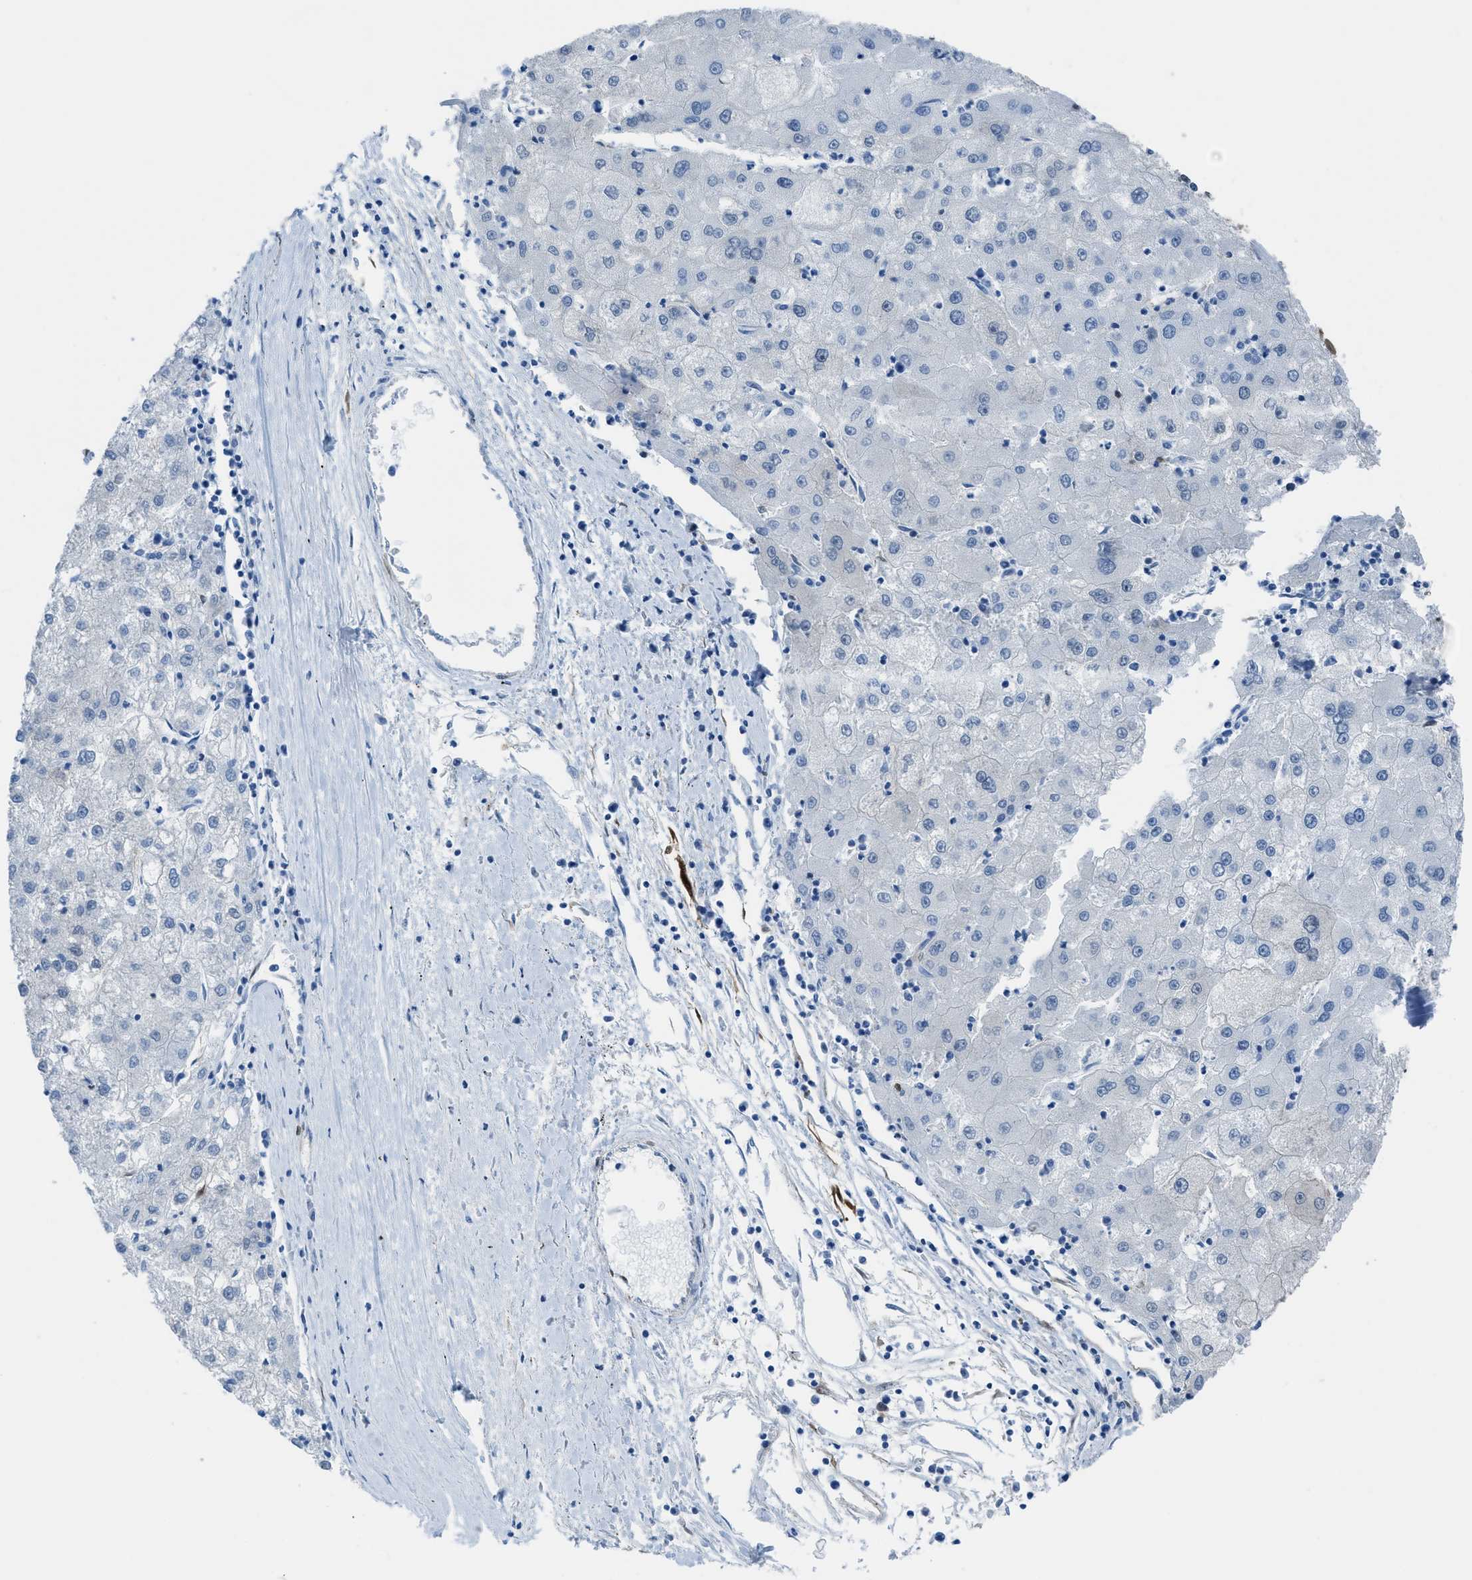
{"staining": {"intensity": "negative", "quantity": "none", "location": "none"}, "tissue": "liver cancer", "cell_type": "Tumor cells", "image_type": "cancer", "snomed": [{"axis": "morphology", "description": "Carcinoma, Hepatocellular, NOS"}, {"axis": "topography", "description": "Liver"}], "caption": "Immunohistochemistry photomicrograph of liver cancer (hepatocellular carcinoma) stained for a protein (brown), which reveals no staining in tumor cells.", "gene": "CDKN2A", "patient": {"sex": "male", "age": 72}}